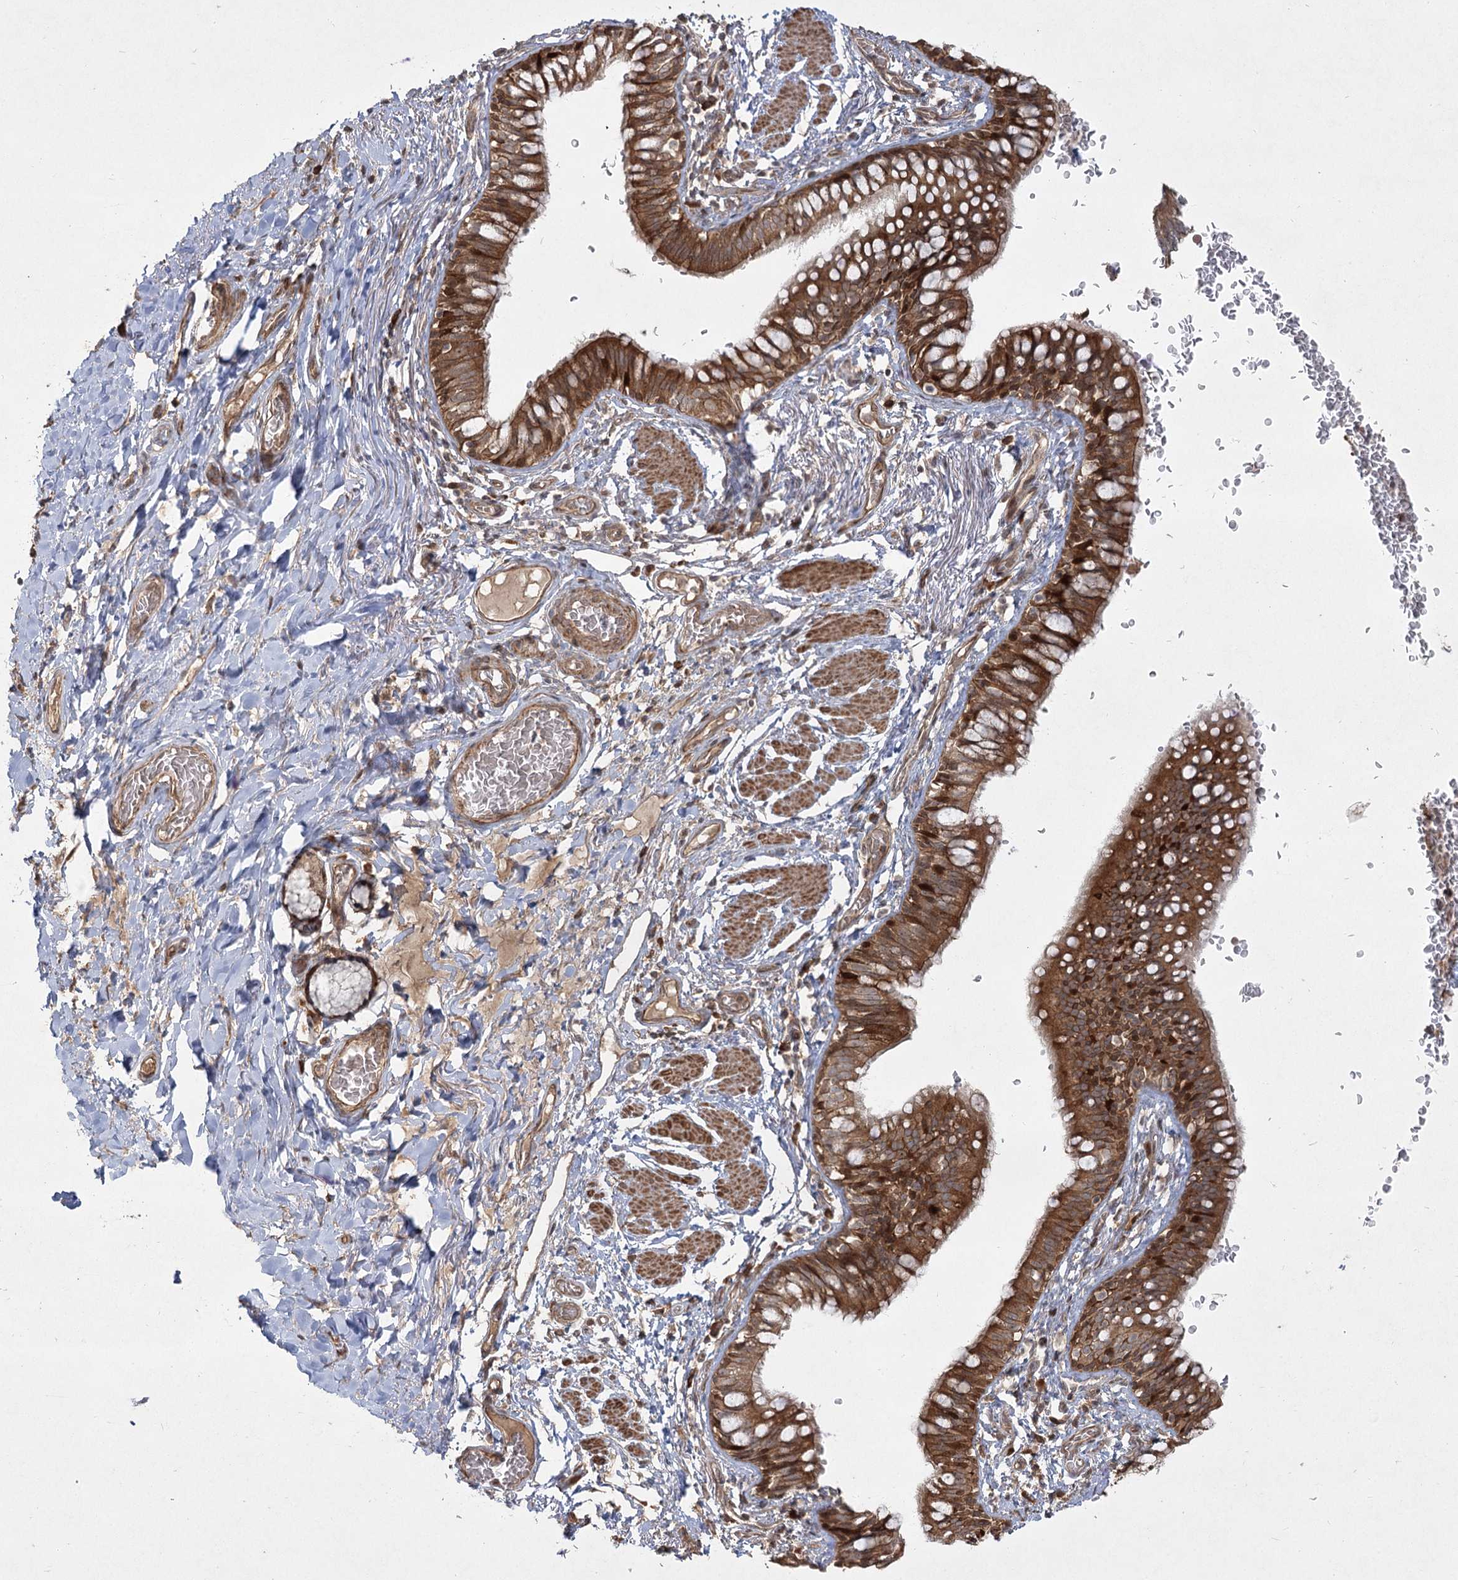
{"staining": {"intensity": "strong", "quantity": ">75%", "location": "cytoplasmic/membranous,nuclear"}, "tissue": "bronchus", "cell_type": "Respiratory epithelial cells", "image_type": "normal", "snomed": [{"axis": "morphology", "description": "Normal tissue, NOS"}, {"axis": "topography", "description": "Cartilage tissue"}, {"axis": "topography", "description": "Bronchus"}], "caption": "The micrograph displays staining of unremarkable bronchus, revealing strong cytoplasmic/membranous,nuclear protein expression (brown color) within respiratory epithelial cells. Immunohistochemistry stains the protein in brown and the nuclei are stained blue.", "gene": "CPLANE1", "patient": {"sex": "female", "age": 36}}